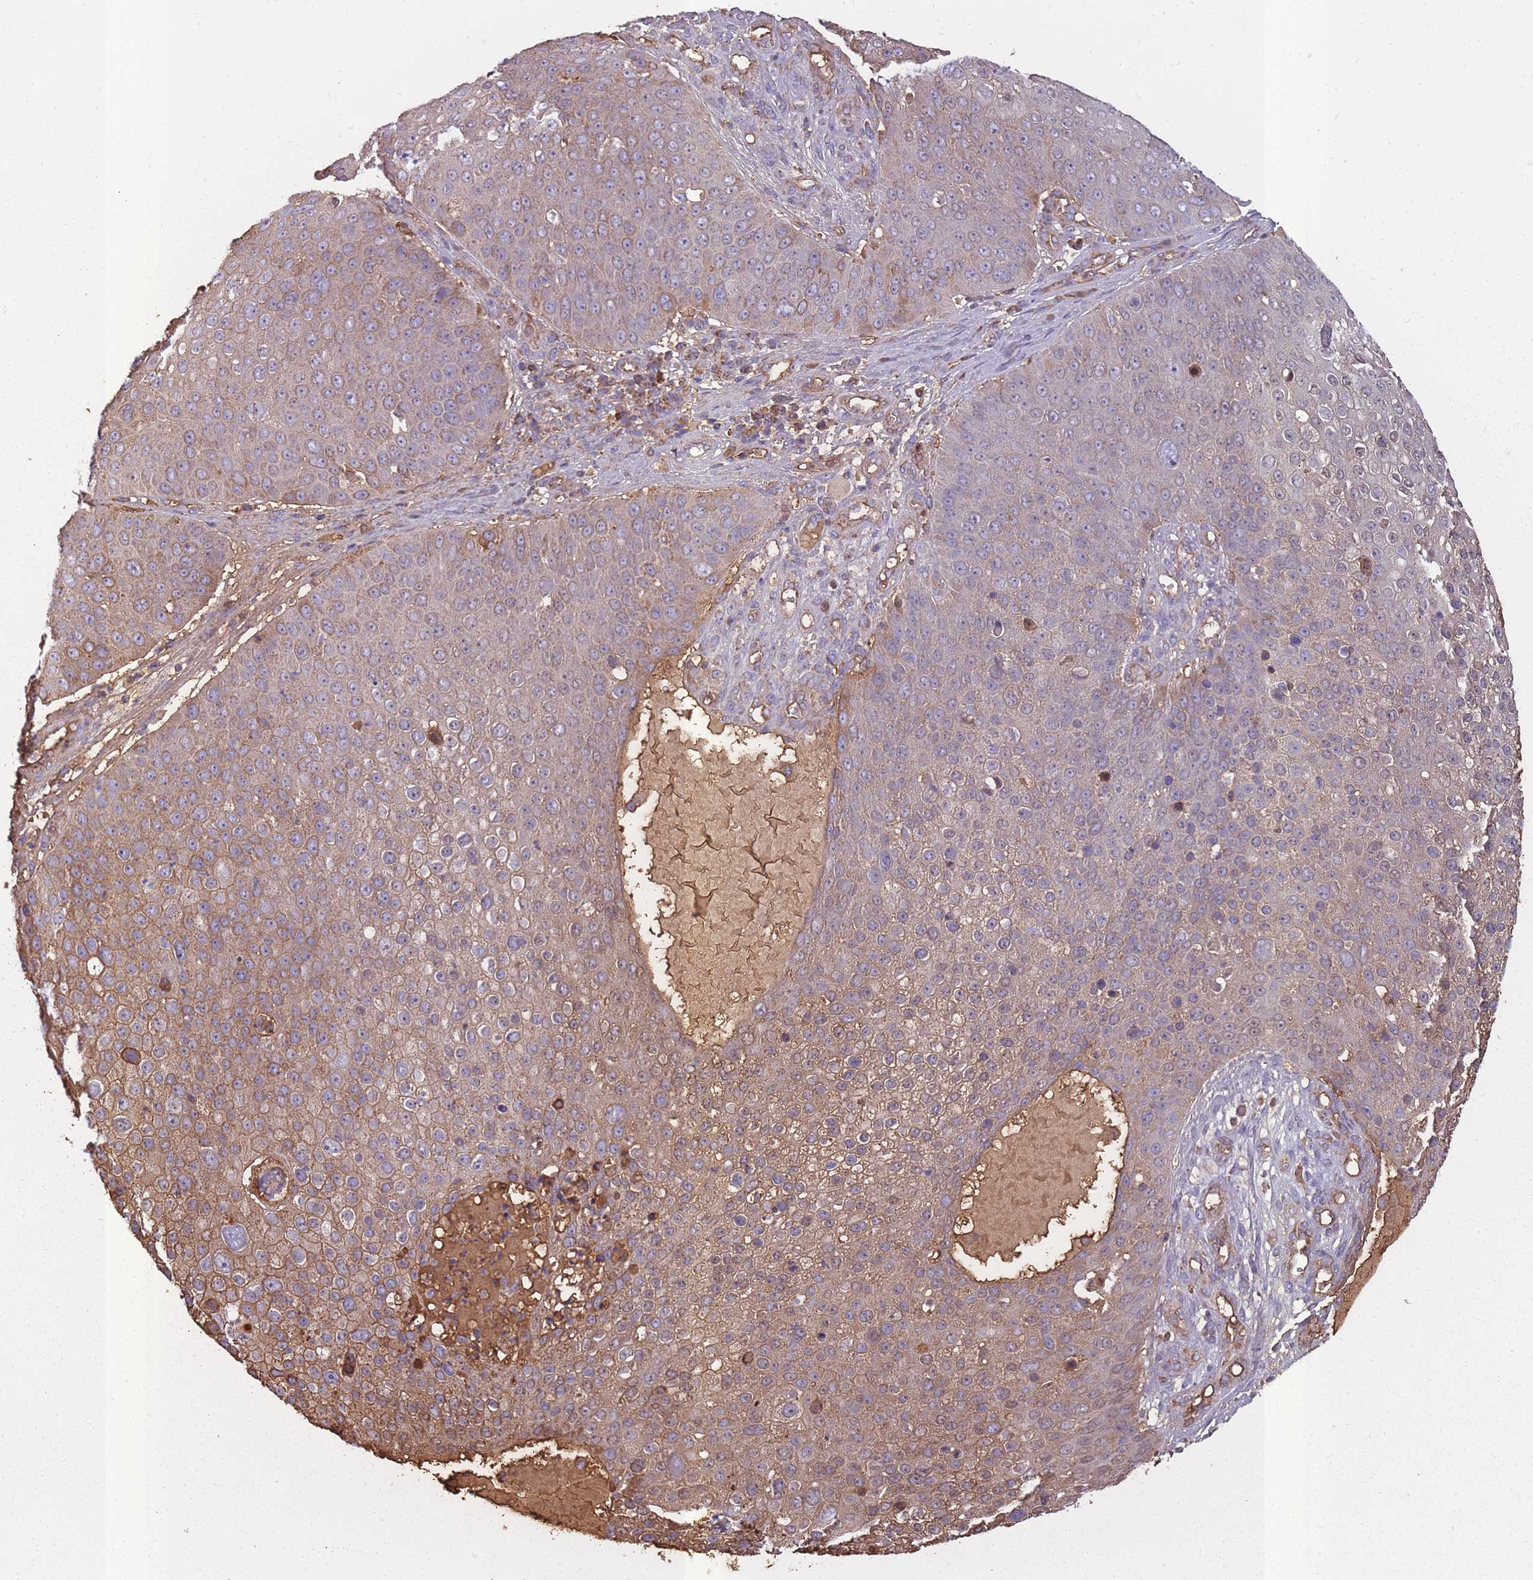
{"staining": {"intensity": "weak", "quantity": "<25%", "location": "cytoplasmic/membranous"}, "tissue": "skin cancer", "cell_type": "Tumor cells", "image_type": "cancer", "snomed": [{"axis": "morphology", "description": "Squamous cell carcinoma, NOS"}, {"axis": "topography", "description": "Skin"}], "caption": "The image shows no significant positivity in tumor cells of squamous cell carcinoma (skin). (Immunohistochemistry, brightfield microscopy, high magnification).", "gene": "KAT2A", "patient": {"sex": "male", "age": 71}}